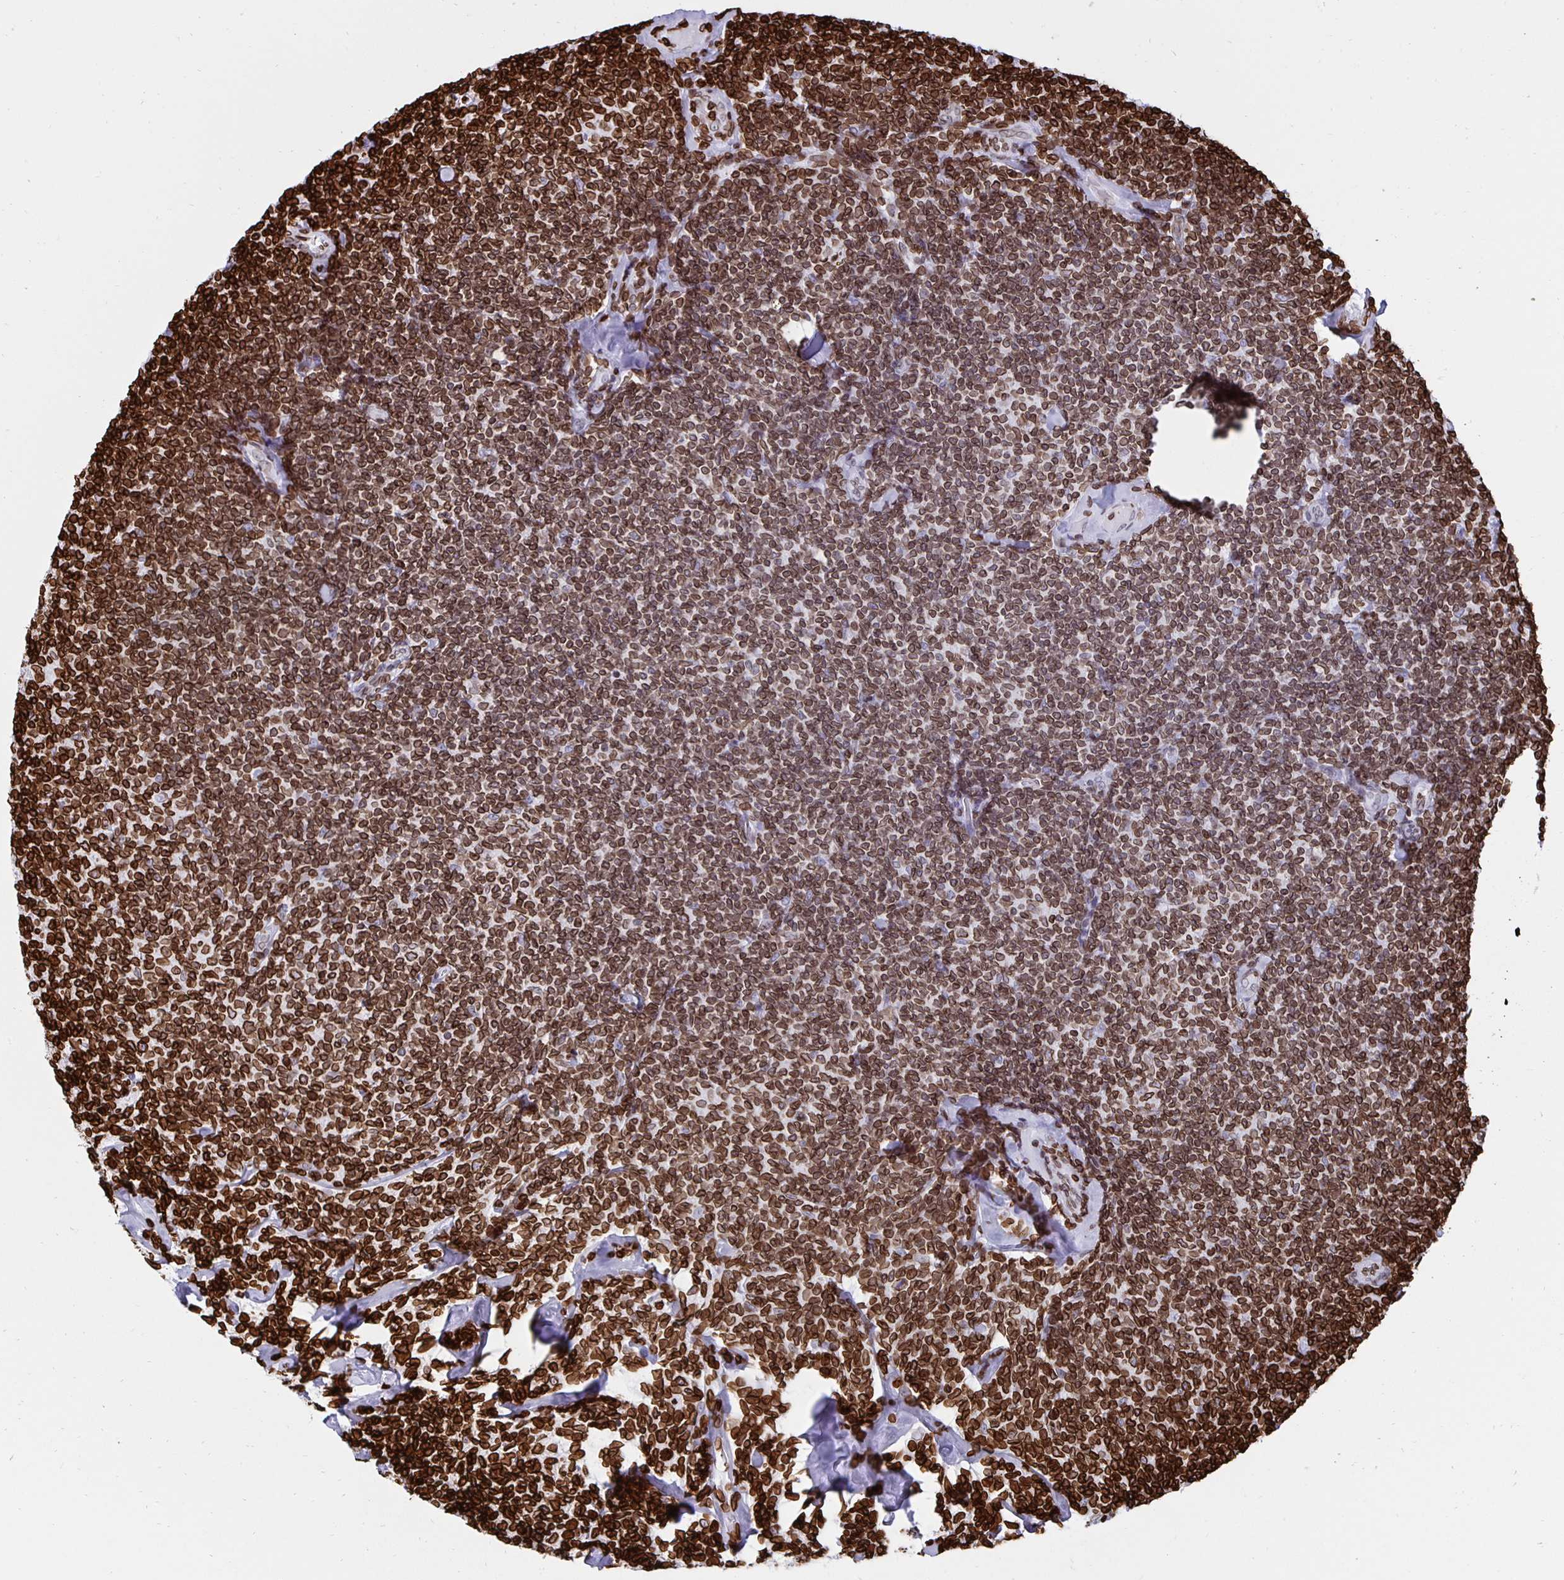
{"staining": {"intensity": "moderate", "quantity": ">75%", "location": "cytoplasmic/membranous,nuclear"}, "tissue": "lymphoma", "cell_type": "Tumor cells", "image_type": "cancer", "snomed": [{"axis": "morphology", "description": "Malignant lymphoma, non-Hodgkin's type, Low grade"}, {"axis": "topography", "description": "Lymph node"}], "caption": "There is medium levels of moderate cytoplasmic/membranous and nuclear staining in tumor cells of lymphoma, as demonstrated by immunohistochemical staining (brown color).", "gene": "LMNB1", "patient": {"sex": "female", "age": 56}}